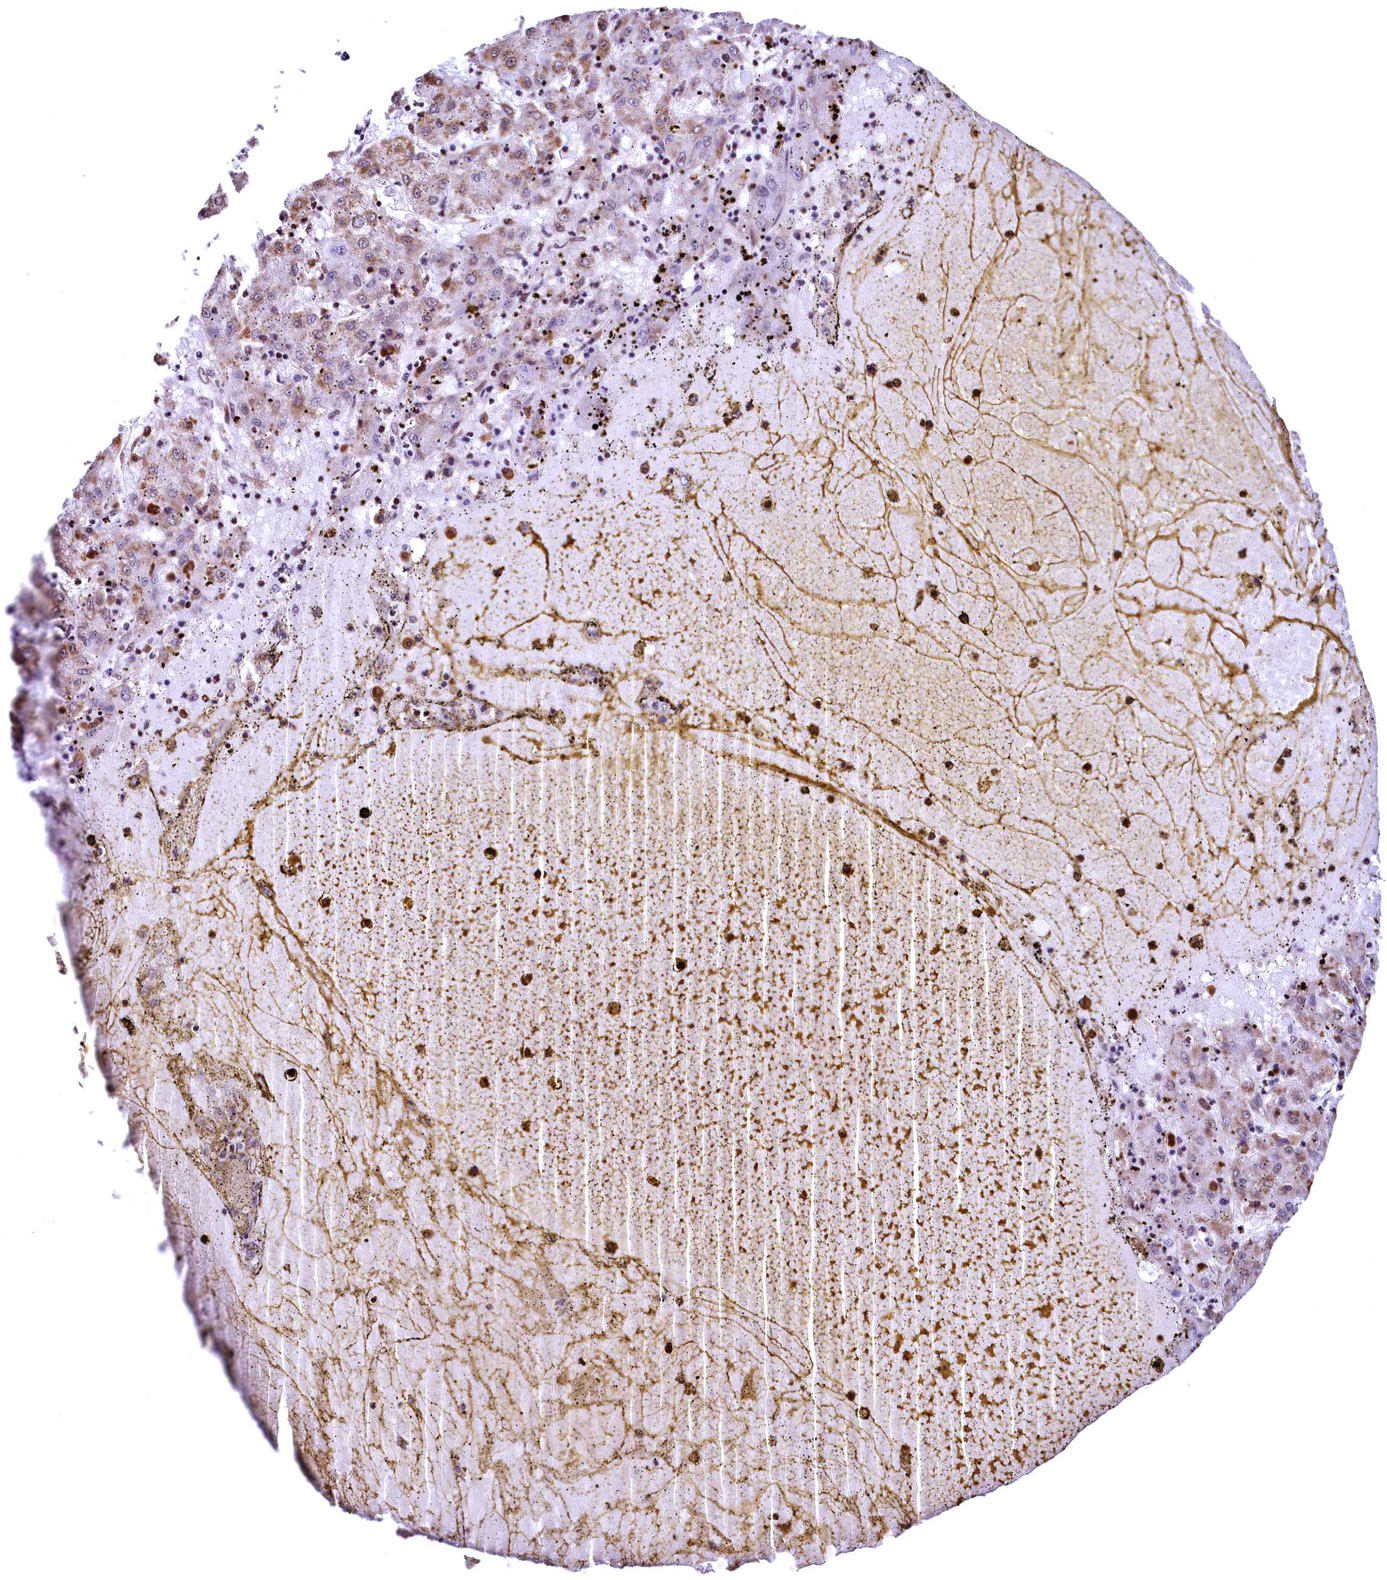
{"staining": {"intensity": "weak", "quantity": "25%-75%", "location": "cytoplasmic/membranous"}, "tissue": "liver cancer", "cell_type": "Tumor cells", "image_type": "cancer", "snomed": [{"axis": "morphology", "description": "Carcinoma, Hepatocellular, NOS"}, {"axis": "topography", "description": "Liver"}], "caption": "An immunohistochemistry (IHC) histopathology image of neoplastic tissue is shown. Protein staining in brown shows weak cytoplasmic/membranous positivity in liver hepatocellular carcinoma within tumor cells. (brown staining indicates protein expression, while blue staining denotes nuclei).", "gene": "PDS5B", "patient": {"sex": "male", "age": 72}}